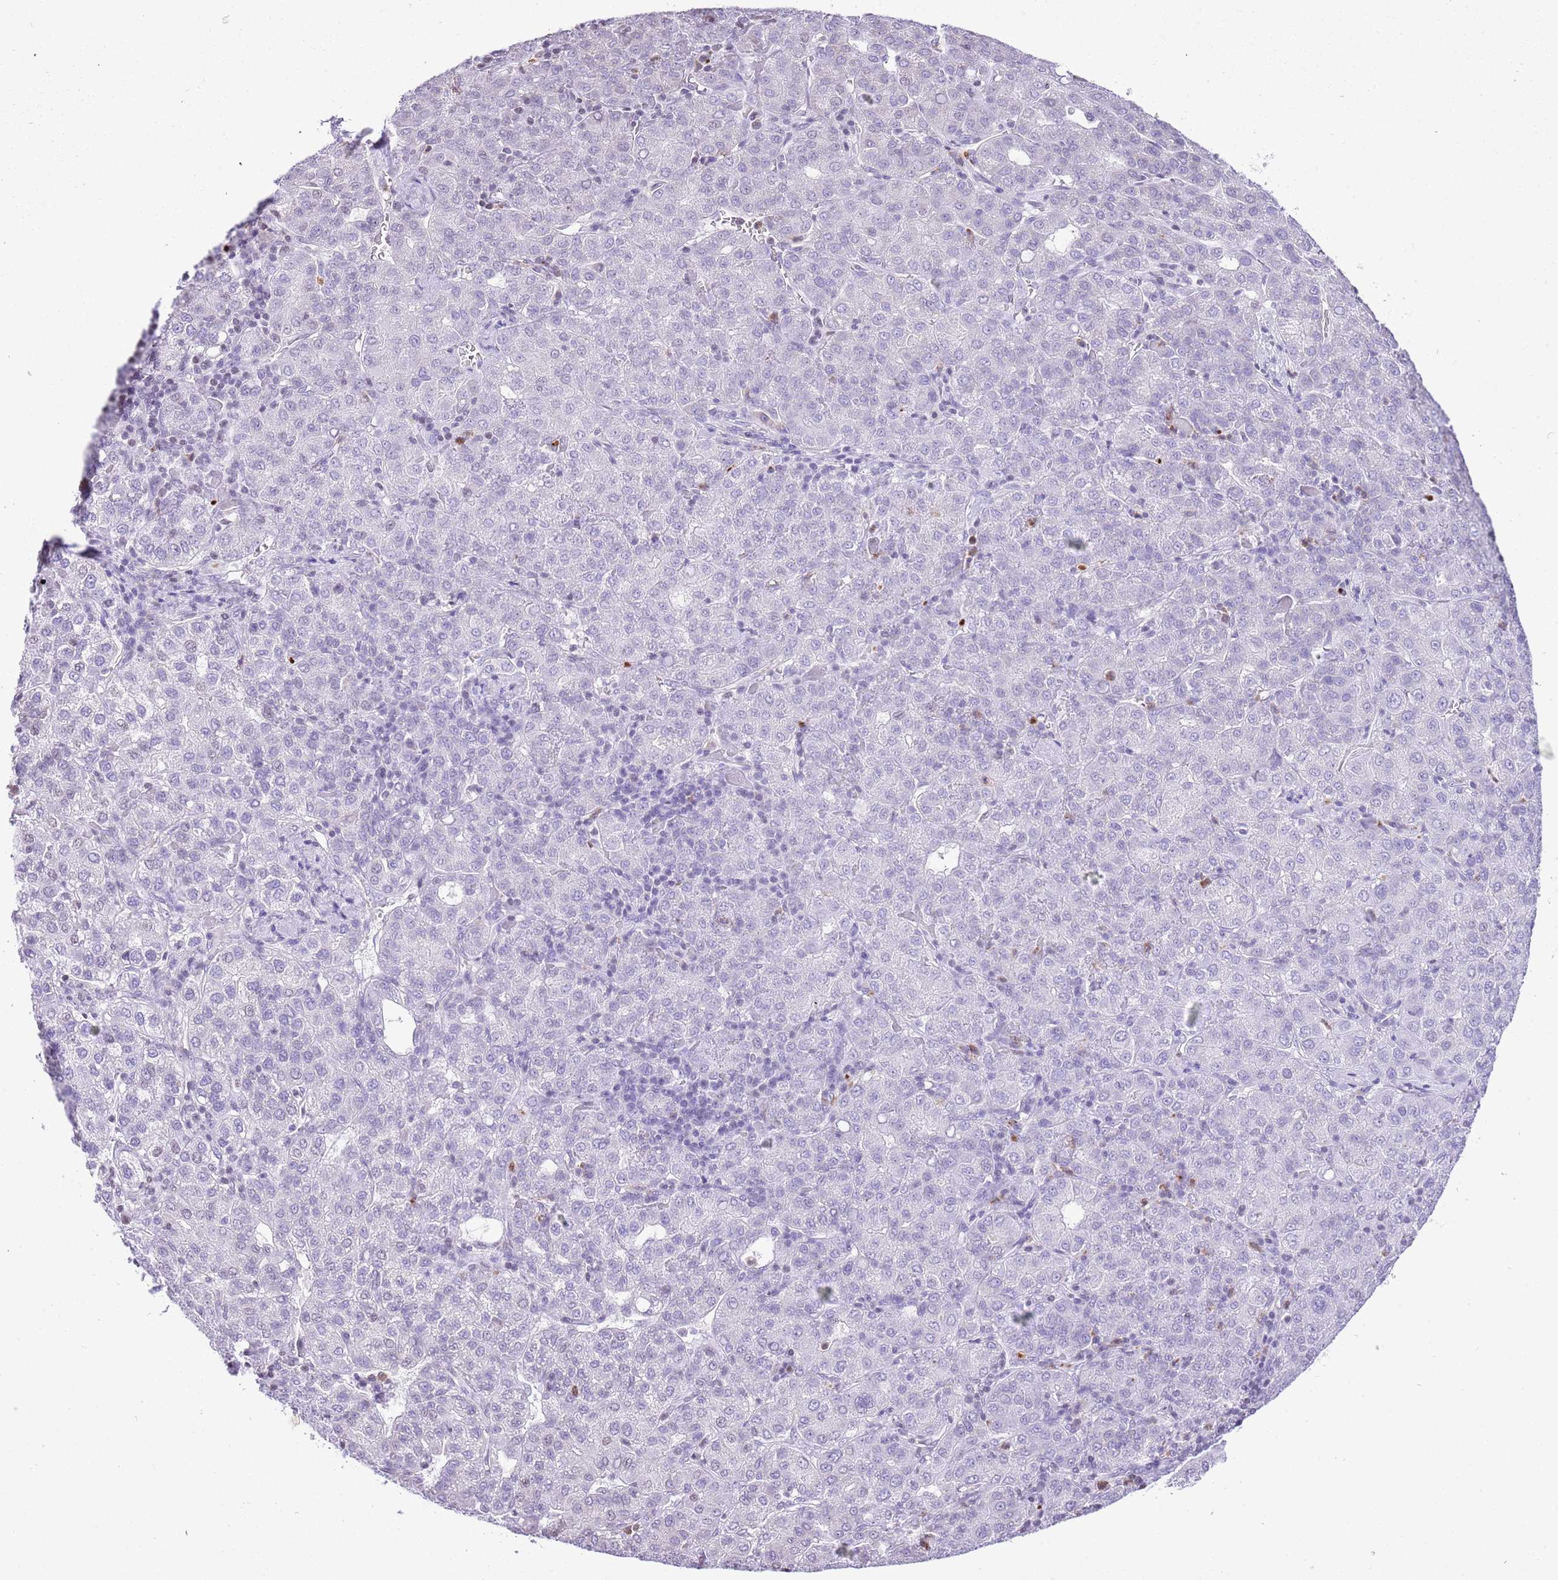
{"staining": {"intensity": "negative", "quantity": "none", "location": "none"}, "tissue": "liver cancer", "cell_type": "Tumor cells", "image_type": "cancer", "snomed": [{"axis": "morphology", "description": "Carcinoma, Hepatocellular, NOS"}, {"axis": "topography", "description": "Liver"}], "caption": "DAB immunohistochemical staining of hepatocellular carcinoma (liver) demonstrates no significant expression in tumor cells.", "gene": "PRR15", "patient": {"sex": "male", "age": 65}}